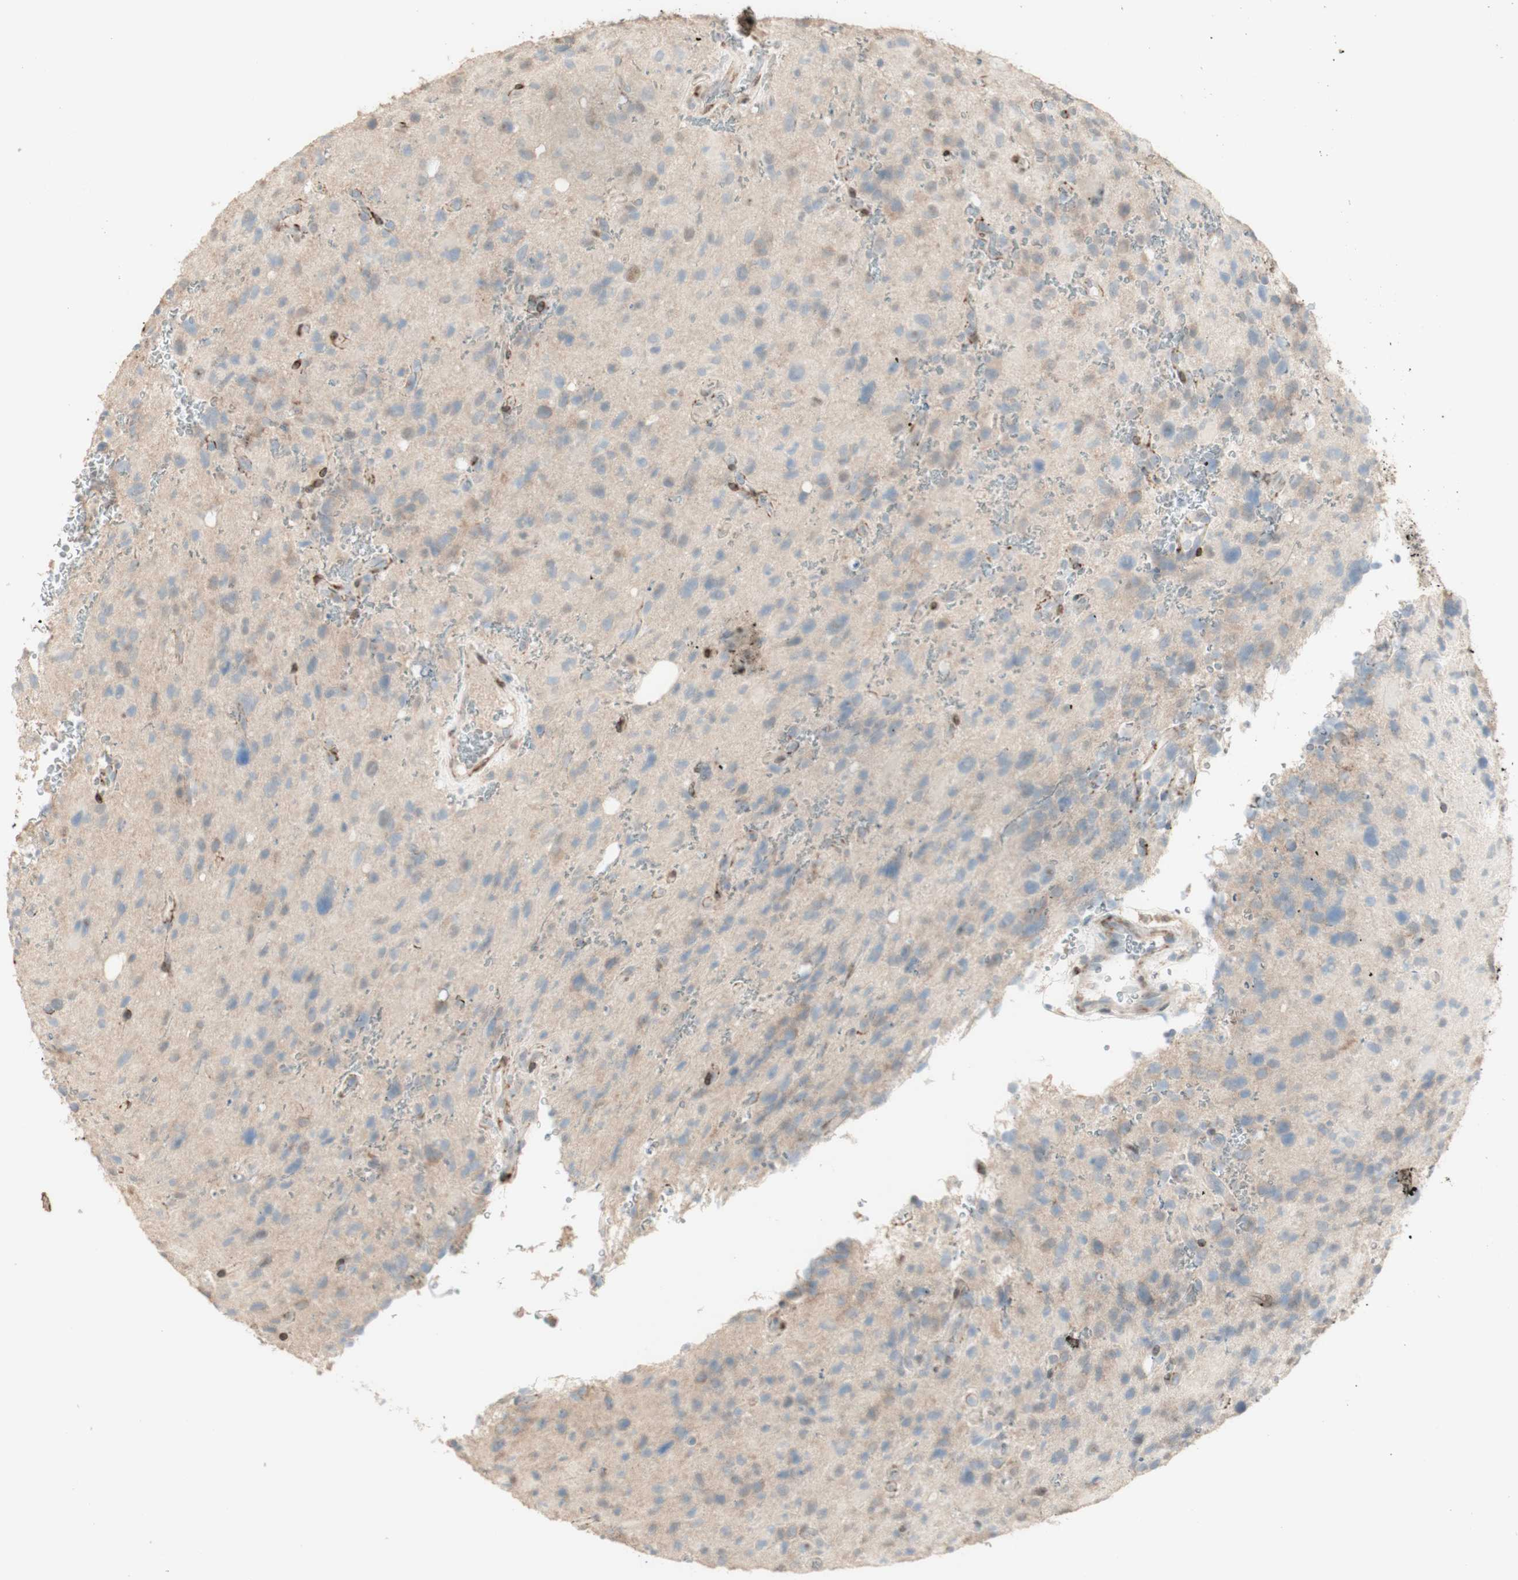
{"staining": {"intensity": "negative", "quantity": "none", "location": "none"}, "tissue": "glioma", "cell_type": "Tumor cells", "image_type": "cancer", "snomed": [{"axis": "morphology", "description": "Glioma, malignant, High grade"}, {"axis": "topography", "description": "Brain"}], "caption": "Immunohistochemical staining of human malignant glioma (high-grade) reveals no significant expression in tumor cells.", "gene": "MUC3A", "patient": {"sex": "male", "age": 48}}